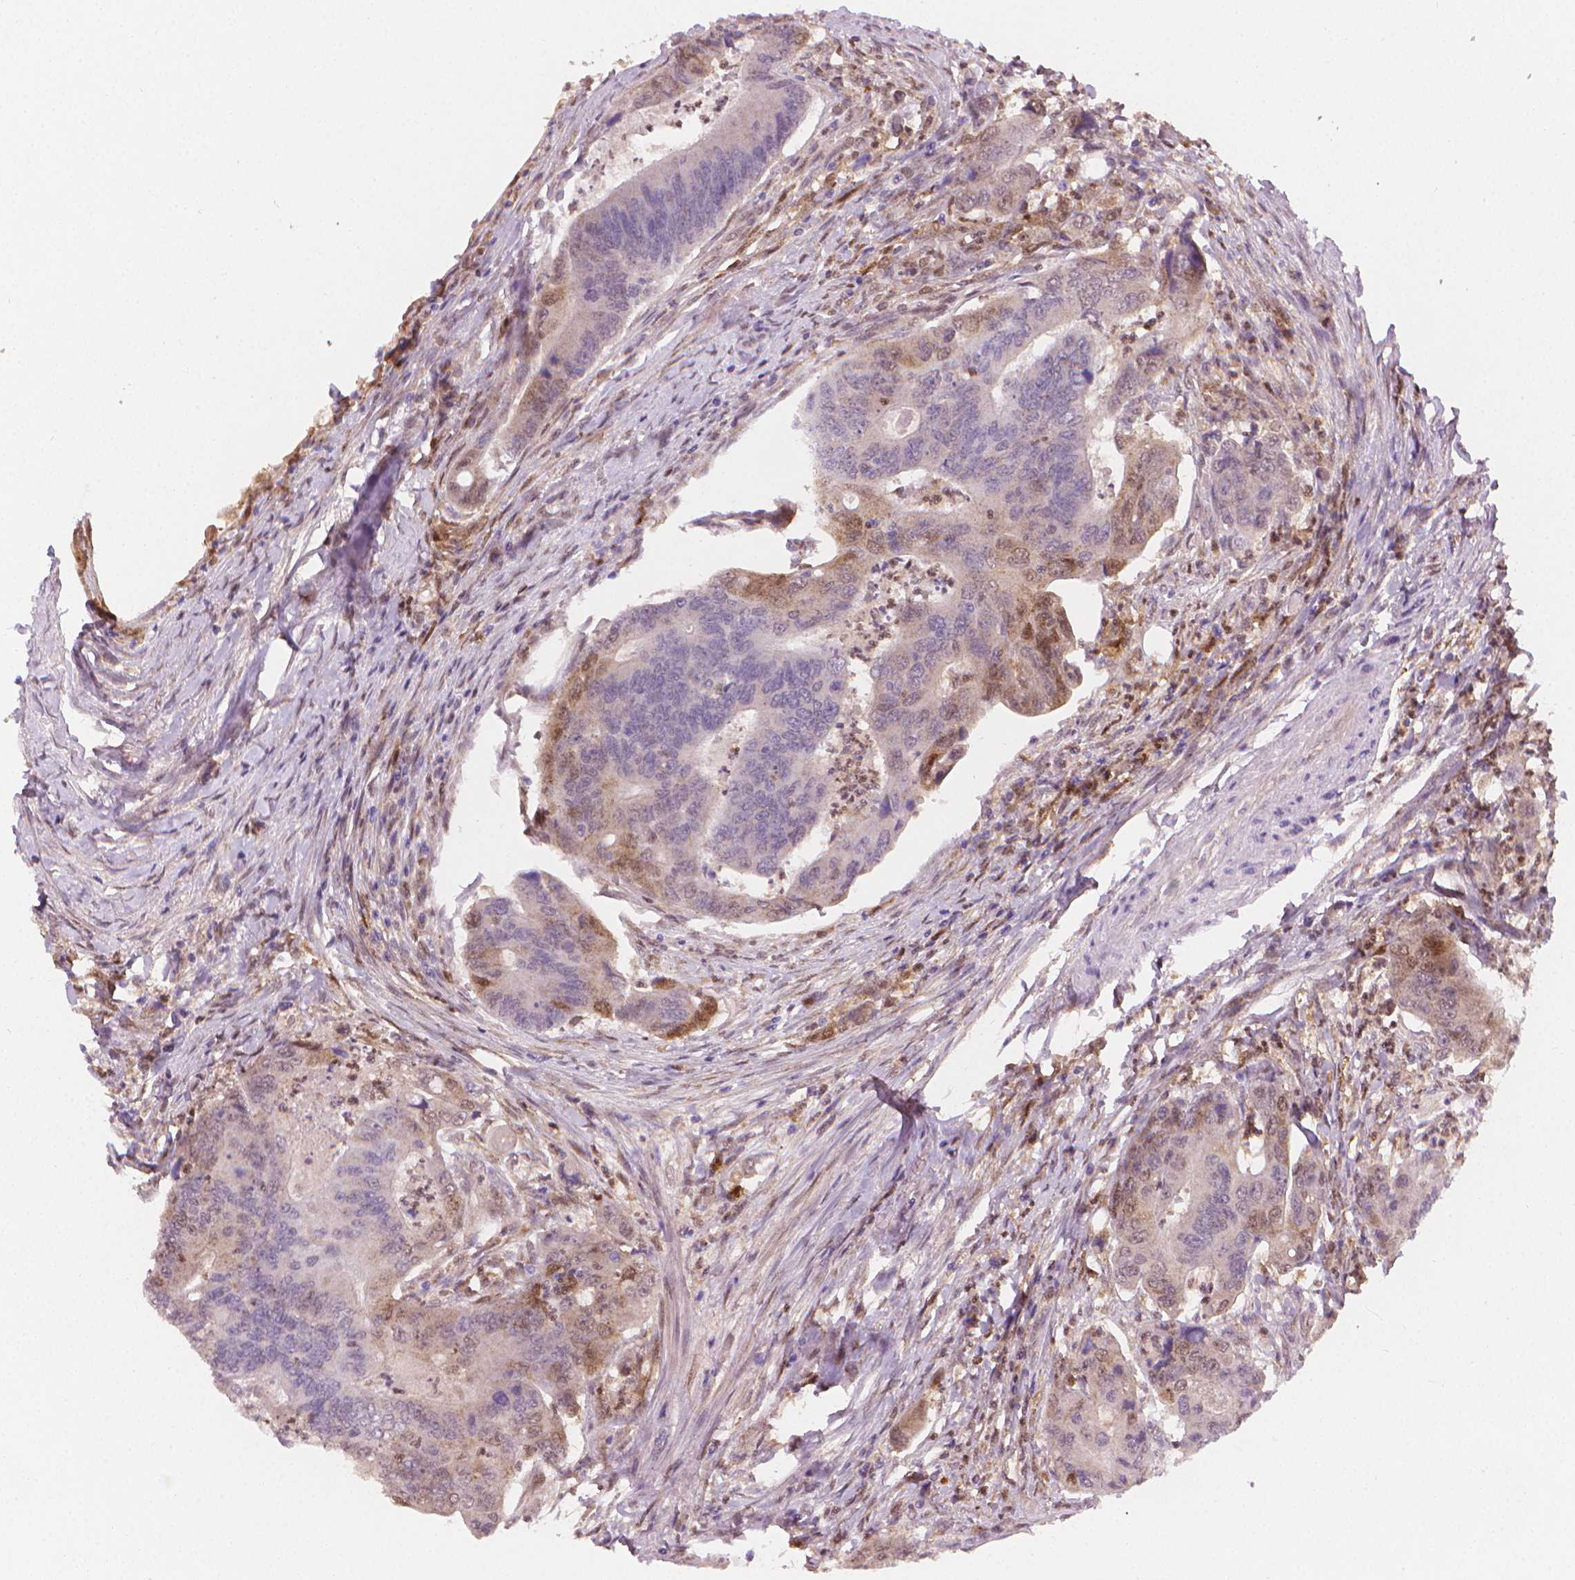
{"staining": {"intensity": "moderate", "quantity": "<25%", "location": "cytoplasmic/membranous,nuclear"}, "tissue": "colorectal cancer", "cell_type": "Tumor cells", "image_type": "cancer", "snomed": [{"axis": "morphology", "description": "Adenocarcinoma, NOS"}, {"axis": "topography", "description": "Colon"}], "caption": "This is a photomicrograph of immunohistochemistry staining of colorectal cancer, which shows moderate expression in the cytoplasmic/membranous and nuclear of tumor cells.", "gene": "TNFAIP2", "patient": {"sex": "female", "age": 67}}